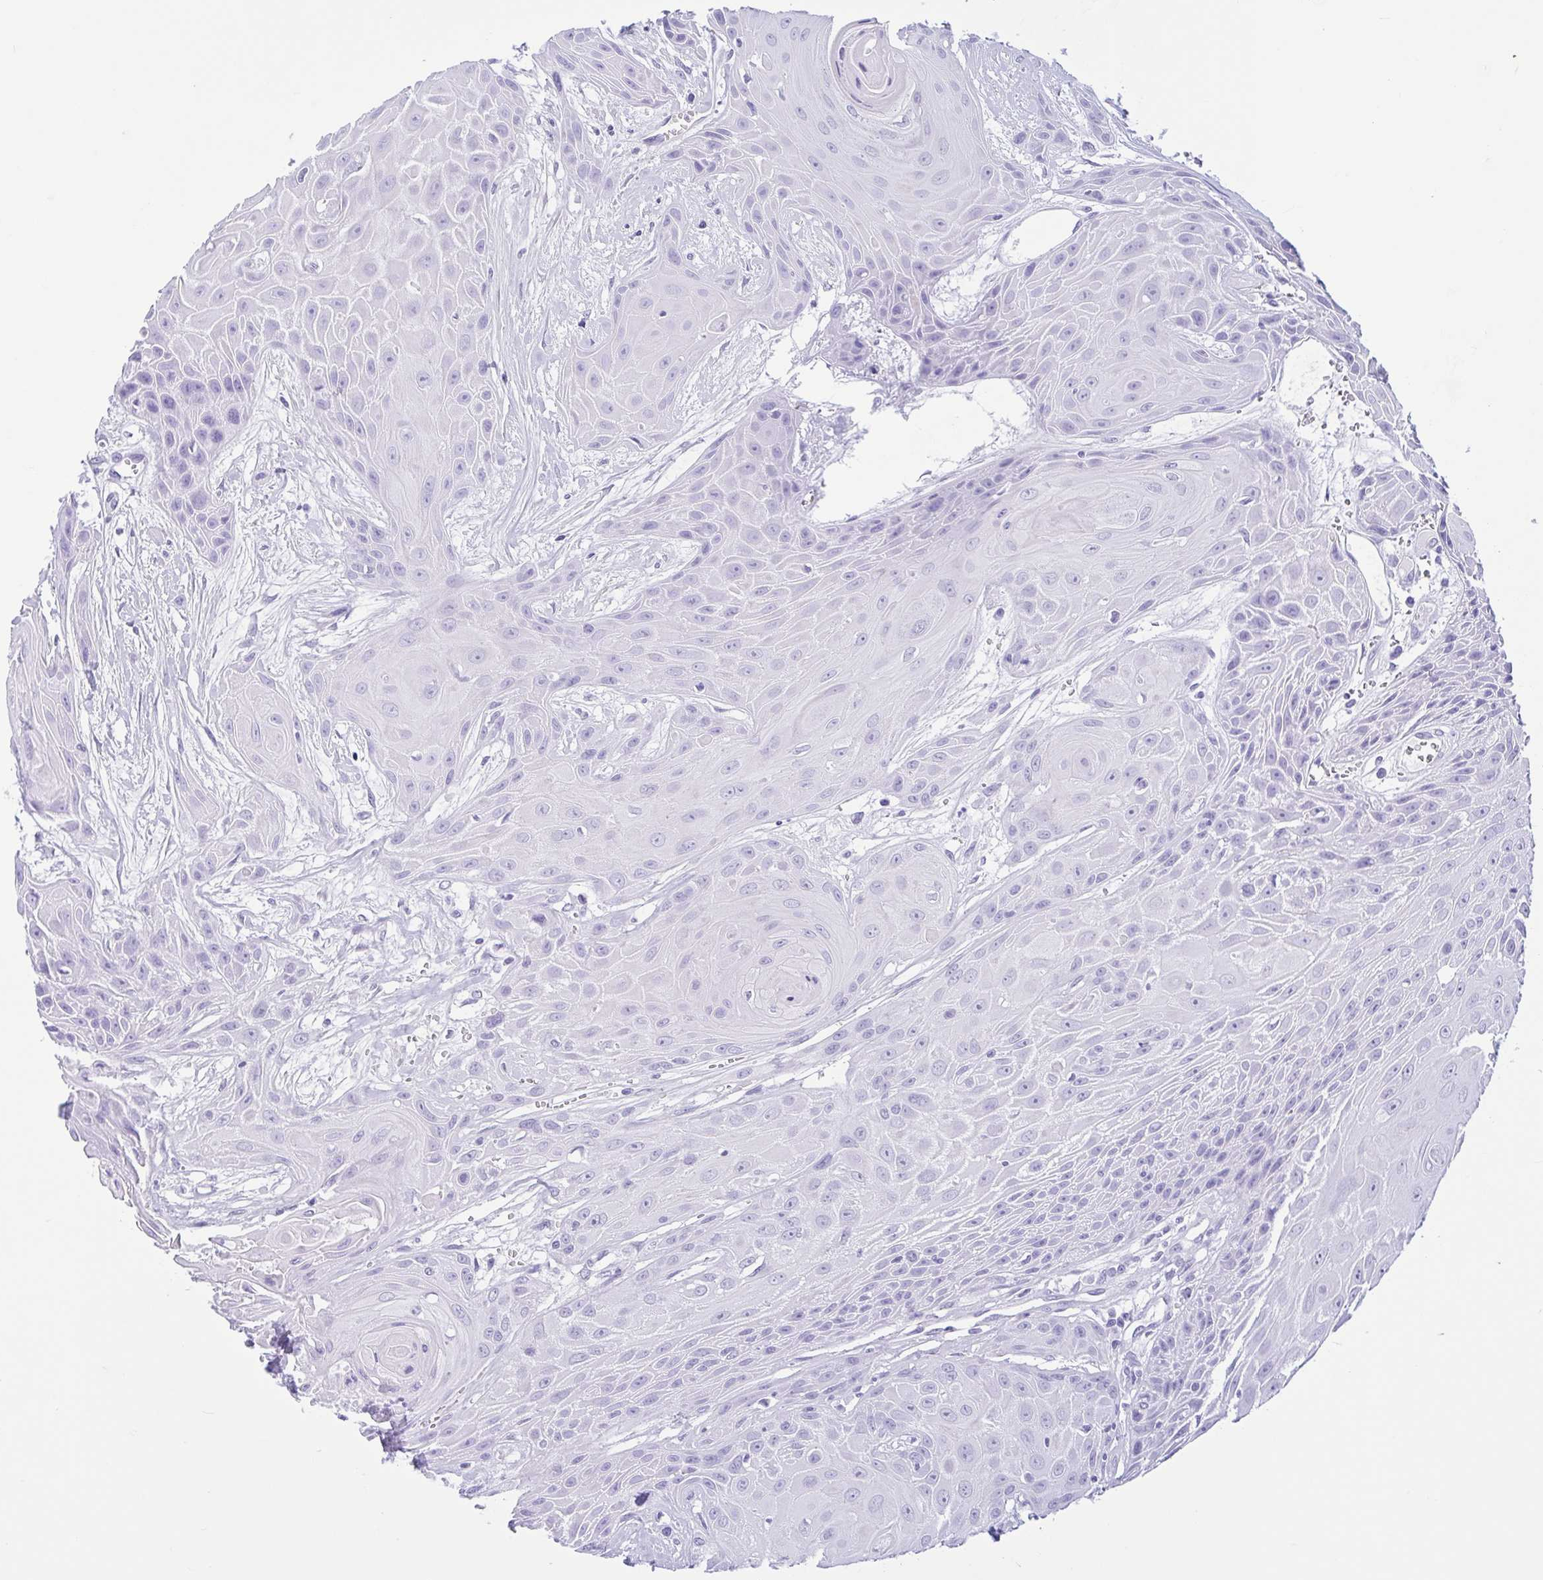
{"staining": {"intensity": "negative", "quantity": "none", "location": "none"}, "tissue": "head and neck cancer", "cell_type": "Tumor cells", "image_type": "cancer", "snomed": [{"axis": "morphology", "description": "Squamous cell carcinoma, NOS"}, {"axis": "topography", "description": "Head-Neck"}], "caption": "Tumor cells show no significant protein expression in squamous cell carcinoma (head and neck). (DAB (3,3'-diaminobenzidine) immunohistochemistry visualized using brightfield microscopy, high magnification).", "gene": "IAPP", "patient": {"sex": "female", "age": 73}}